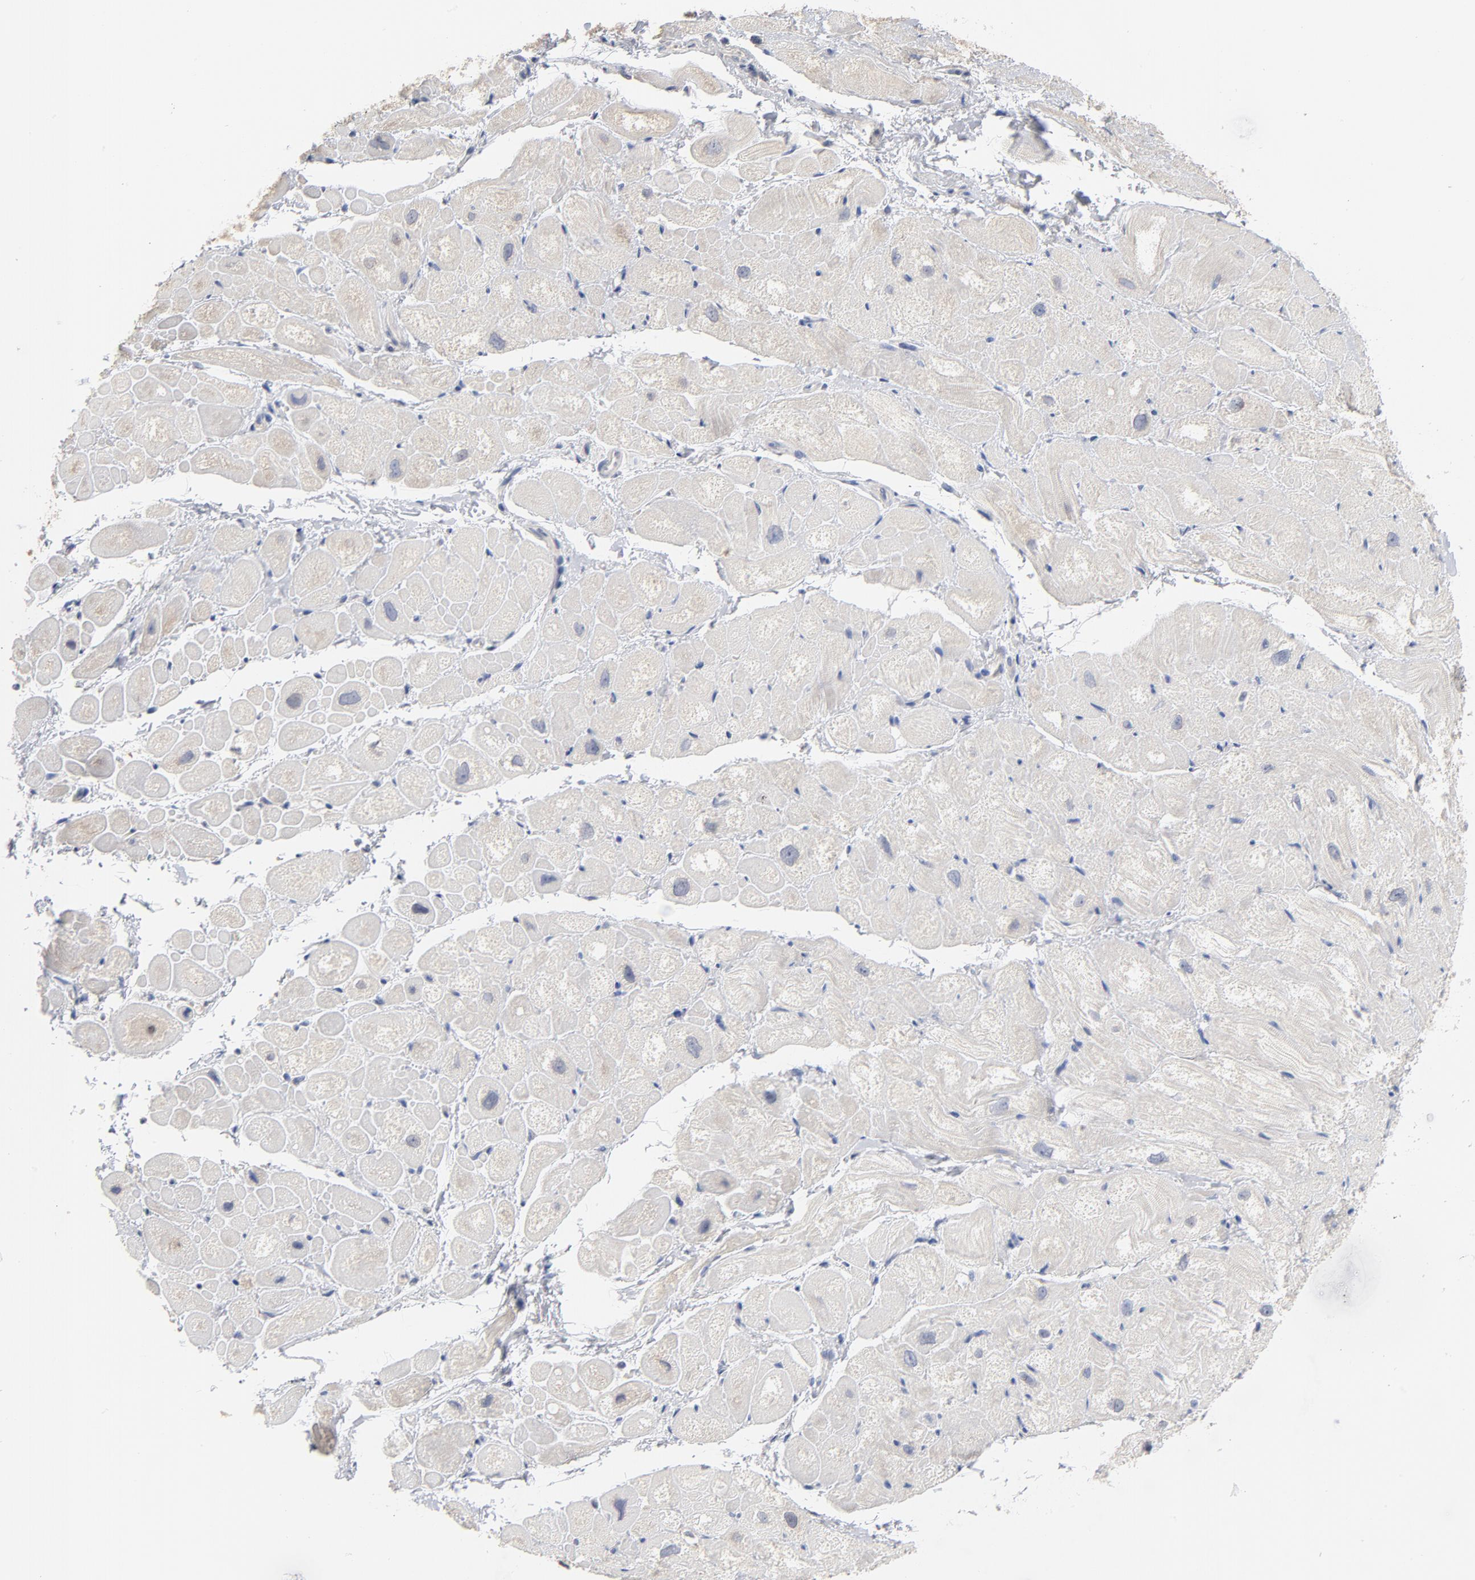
{"staining": {"intensity": "weak", "quantity": ">75%", "location": "cytoplasmic/membranous"}, "tissue": "heart muscle", "cell_type": "Cardiomyocytes", "image_type": "normal", "snomed": [{"axis": "morphology", "description": "Normal tissue, NOS"}, {"axis": "topography", "description": "Heart"}], "caption": "Immunohistochemical staining of unremarkable human heart muscle displays >75% levels of weak cytoplasmic/membranous protein expression in approximately >75% of cardiomyocytes. The staining was performed using DAB (3,3'-diaminobenzidine), with brown indicating positive protein expression. Nuclei are stained blue with hematoxylin.", "gene": "DNAL4", "patient": {"sex": "male", "age": 49}}